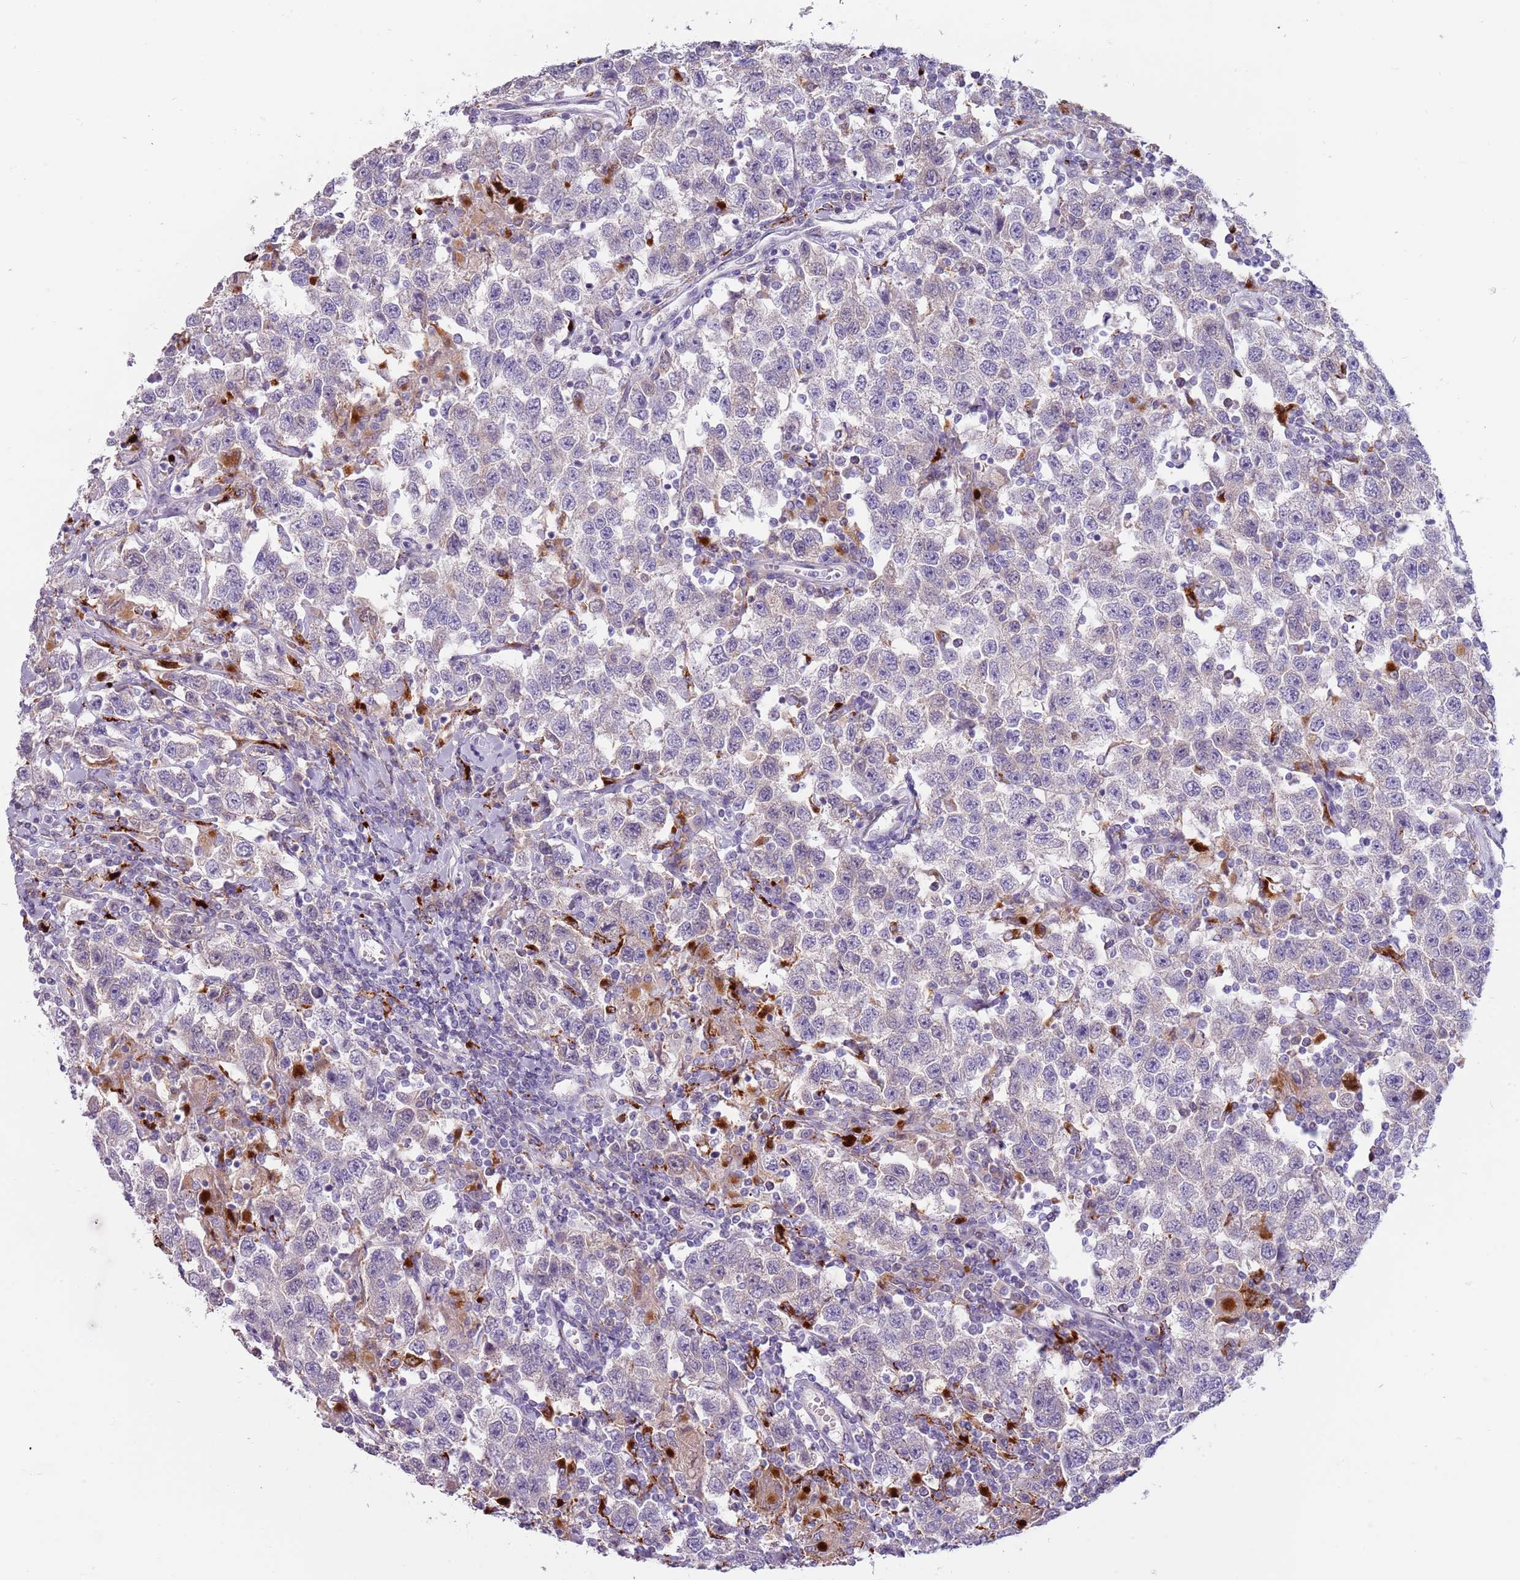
{"staining": {"intensity": "negative", "quantity": "none", "location": "none"}, "tissue": "testis cancer", "cell_type": "Tumor cells", "image_type": "cancer", "snomed": [{"axis": "morphology", "description": "Seminoma, NOS"}, {"axis": "topography", "description": "Testis"}], "caption": "Tumor cells are negative for brown protein staining in seminoma (testis).", "gene": "NWD2", "patient": {"sex": "male", "age": 41}}